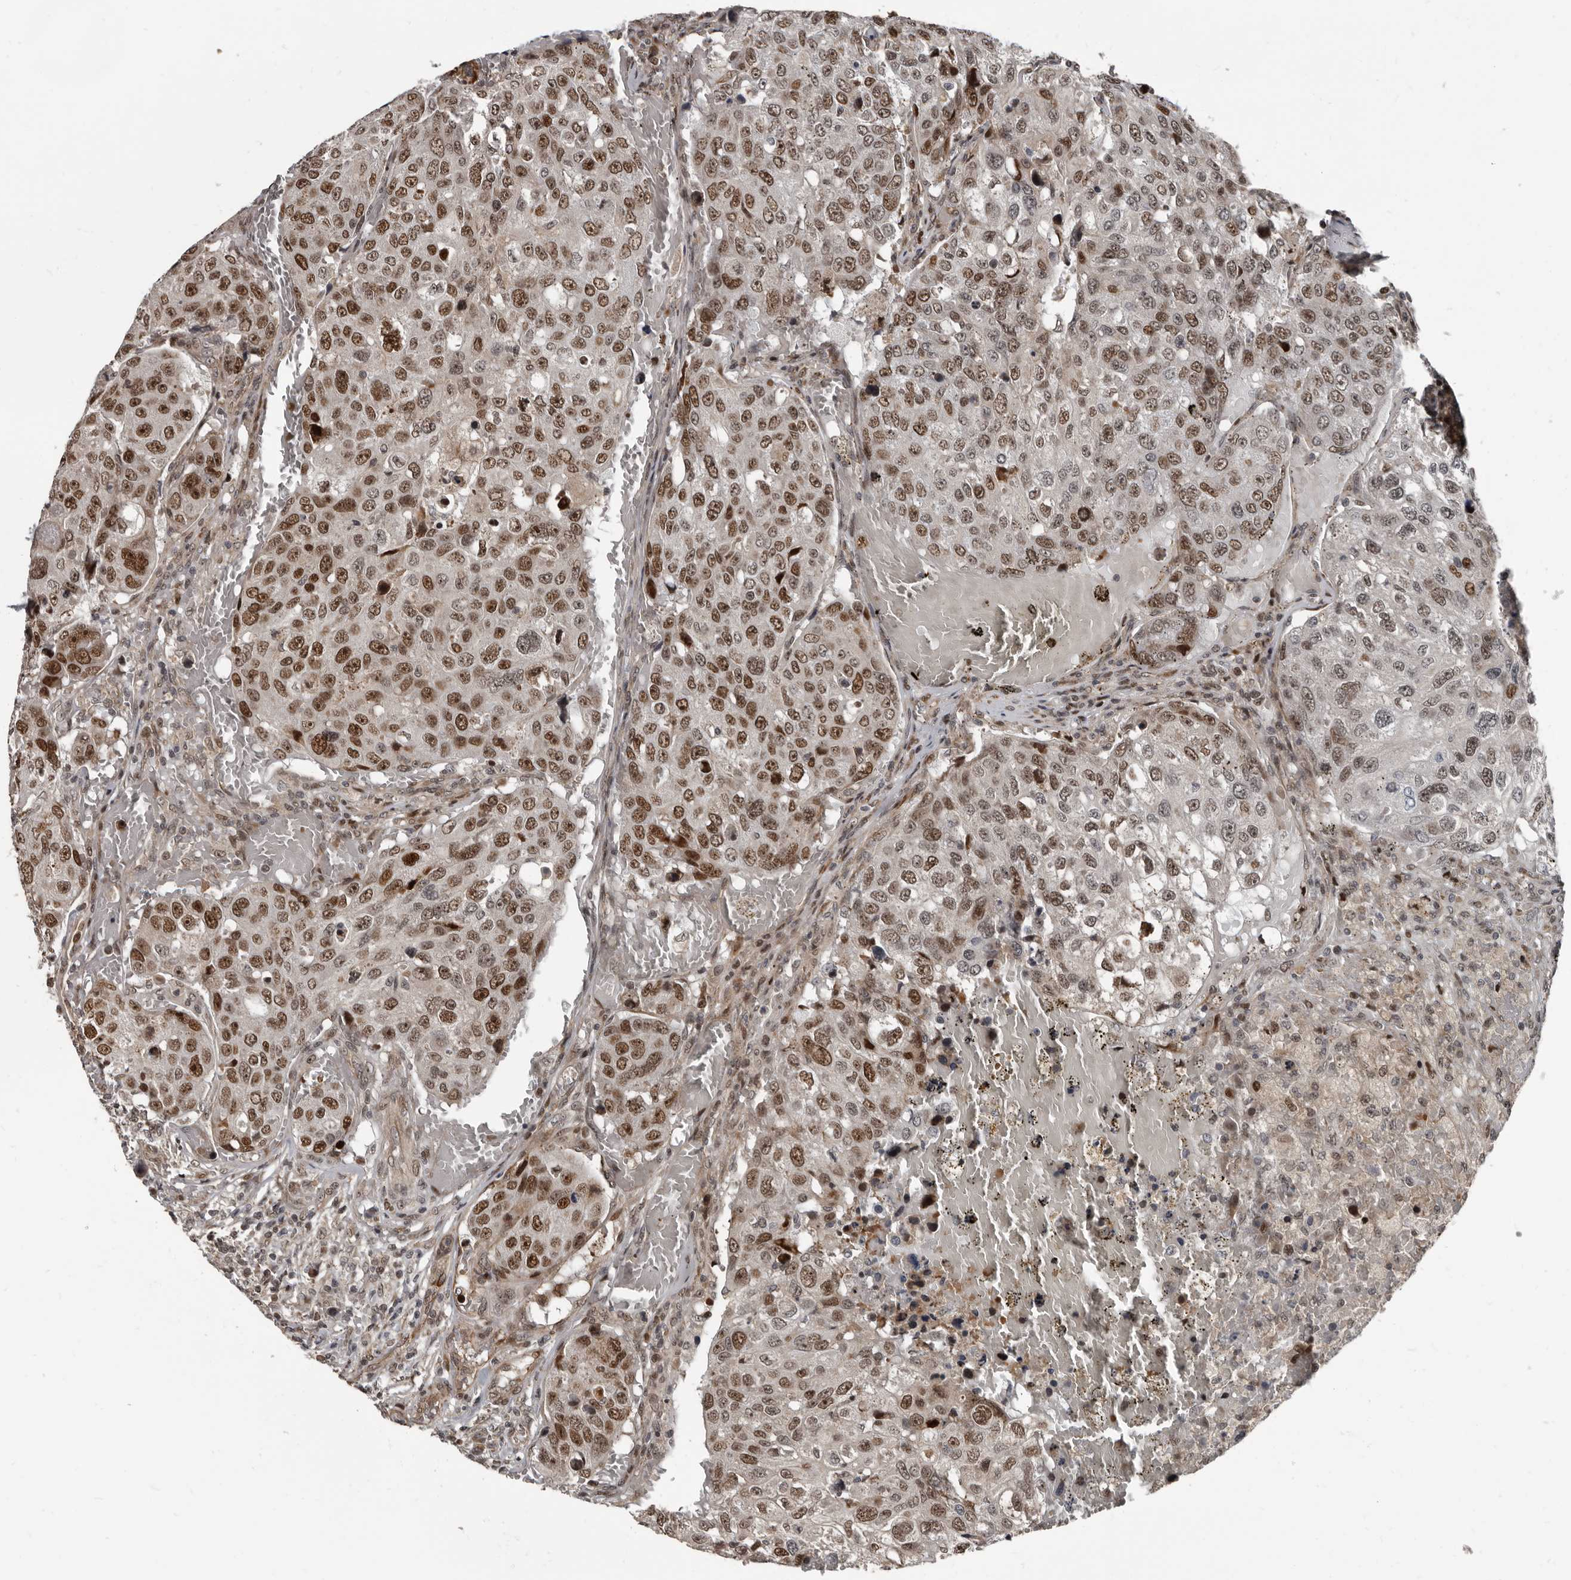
{"staining": {"intensity": "moderate", "quantity": ">75%", "location": "nuclear"}, "tissue": "urothelial cancer", "cell_type": "Tumor cells", "image_type": "cancer", "snomed": [{"axis": "morphology", "description": "Urothelial carcinoma, High grade"}, {"axis": "topography", "description": "Lymph node"}, {"axis": "topography", "description": "Urinary bladder"}], "caption": "A photomicrograph of human urothelial cancer stained for a protein exhibits moderate nuclear brown staining in tumor cells.", "gene": "CHD1L", "patient": {"sex": "male", "age": 51}}